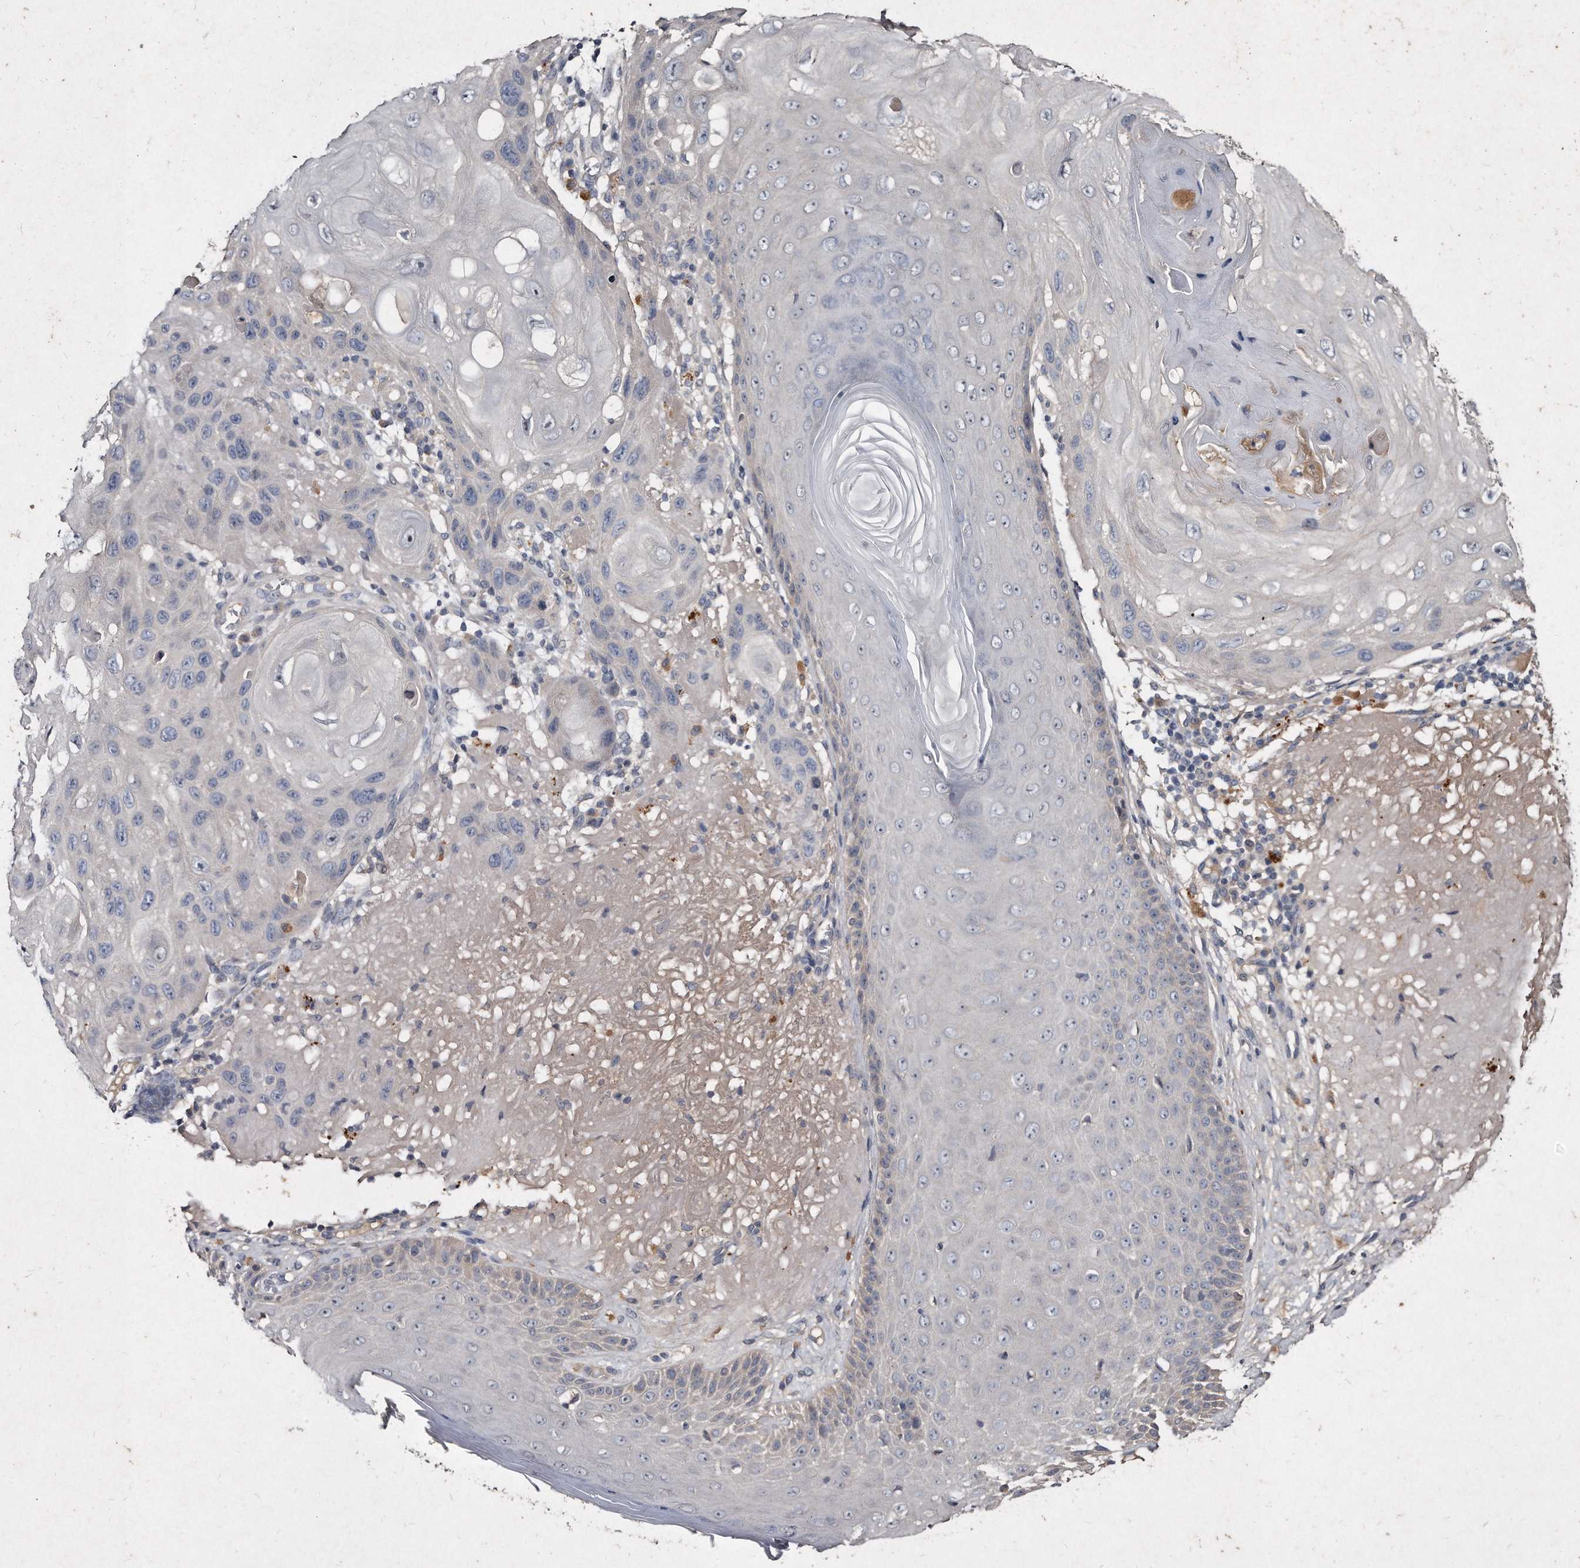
{"staining": {"intensity": "negative", "quantity": "none", "location": "none"}, "tissue": "skin cancer", "cell_type": "Tumor cells", "image_type": "cancer", "snomed": [{"axis": "morphology", "description": "Normal tissue, NOS"}, {"axis": "morphology", "description": "Squamous cell carcinoma, NOS"}, {"axis": "topography", "description": "Skin"}], "caption": "The histopathology image demonstrates no significant positivity in tumor cells of skin squamous cell carcinoma.", "gene": "KLHDC3", "patient": {"sex": "female", "age": 96}}